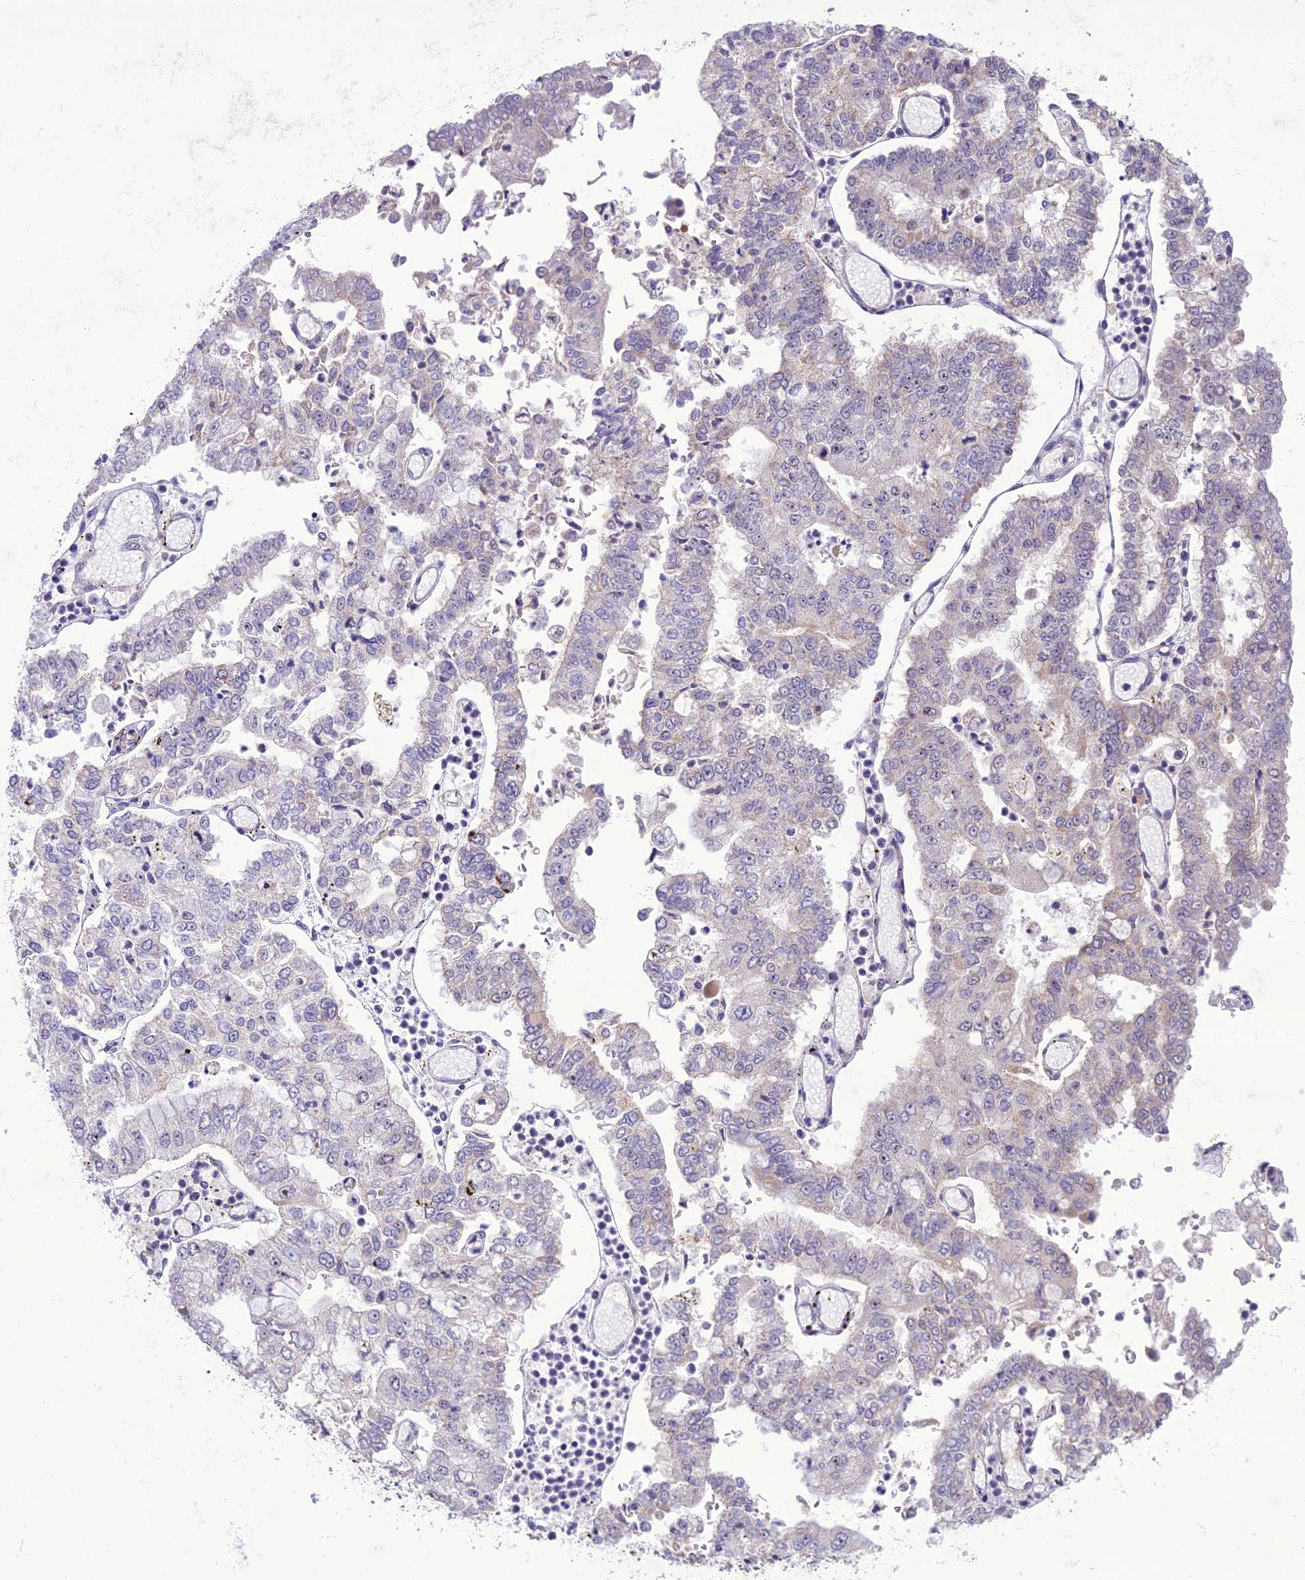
{"staining": {"intensity": "weak", "quantity": "<25%", "location": "cytoplasmic/membranous"}, "tissue": "stomach cancer", "cell_type": "Tumor cells", "image_type": "cancer", "snomed": [{"axis": "morphology", "description": "Adenocarcinoma, NOS"}, {"axis": "topography", "description": "Stomach"}], "caption": "A micrograph of stomach cancer (adenocarcinoma) stained for a protein exhibits no brown staining in tumor cells.", "gene": "NODAL", "patient": {"sex": "male", "age": 76}}